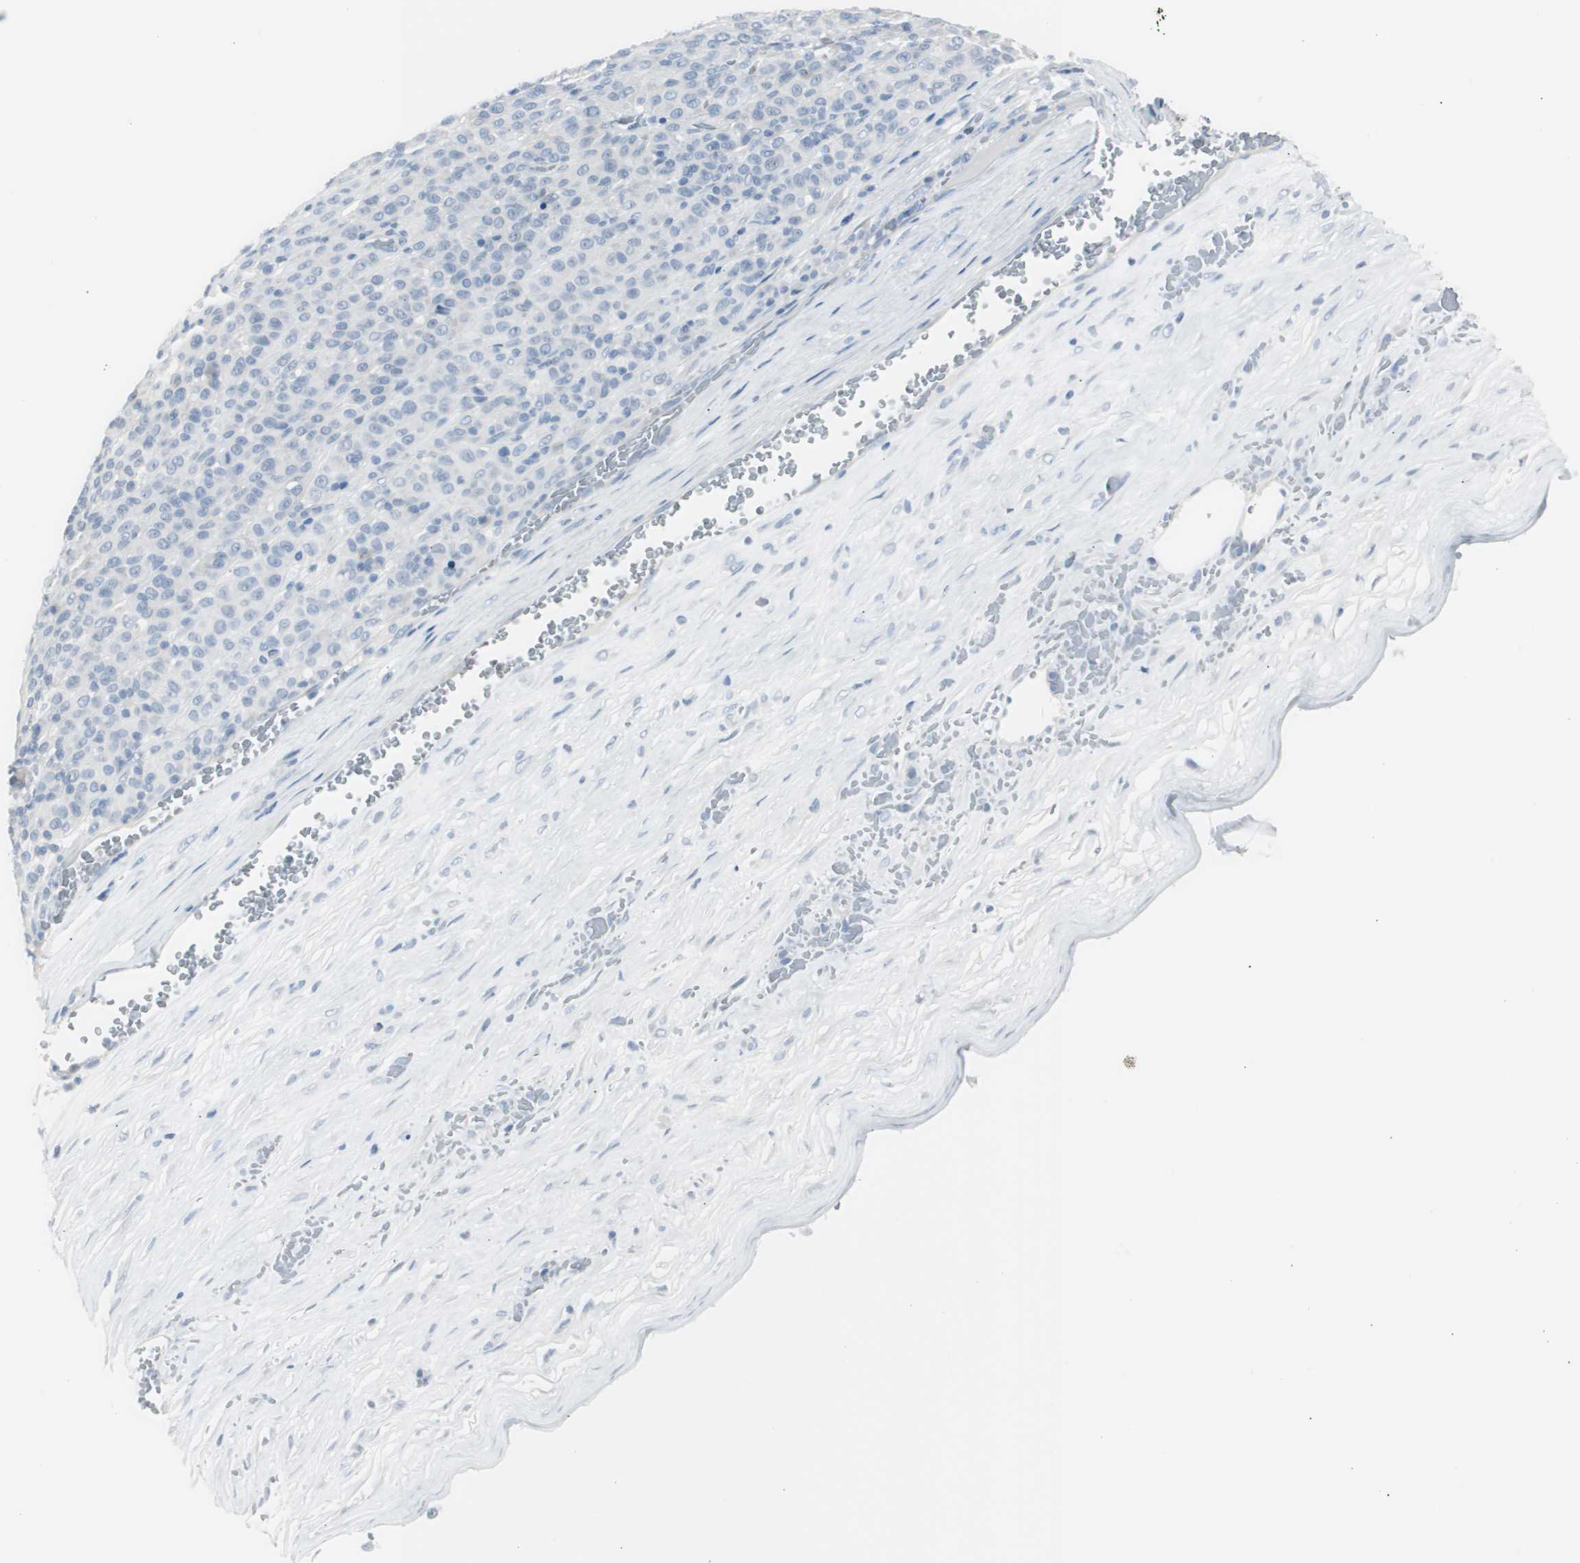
{"staining": {"intensity": "negative", "quantity": "none", "location": "none"}, "tissue": "melanoma", "cell_type": "Tumor cells", "image_type": "cancer", "snomed": [{"axis": "morphology", "description": "Malignant melanoma, Metastatic site"}, {"axis": "topography", "description": "Pancreas"}], "caption": "This is an immunohistochemistry histopathology image of human malignant melanoma (metastatic site). There is no staining in tumor cells.", "gene": "S100A7", "patient": {"sex": "female", "age": 30}}